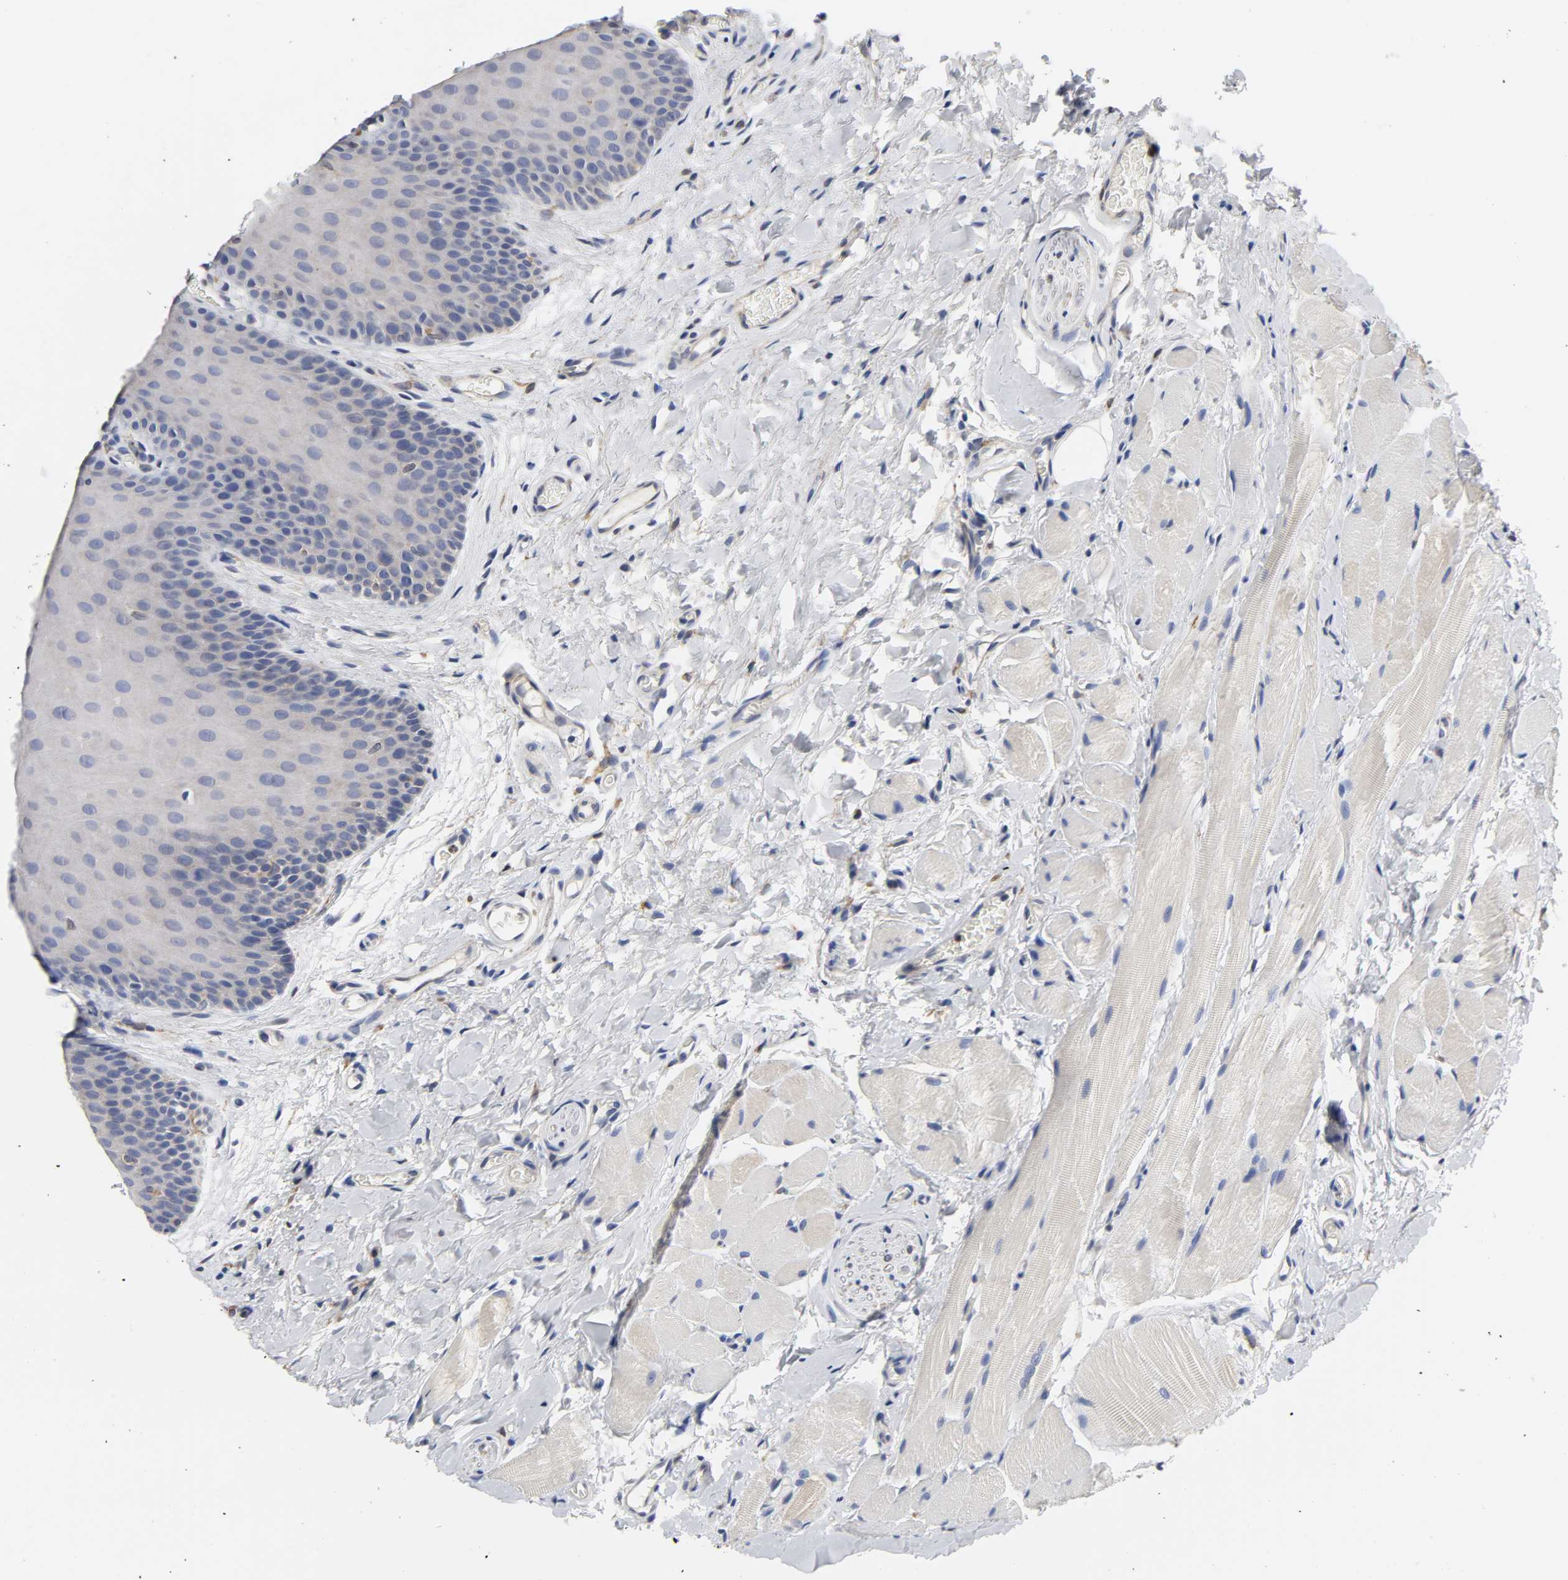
{"staining": {"intensity": "negative", "quantity": "none", "location": "none"}, "tissue": "oral mucosa", "cell_type": "Squamous epithelial cells", "image_type": "normal", "snomed": [{"axis": "morphology", "description": "Normal tissue, NOS"}, {"axis": "topography", "description": "Oral tissue"}], "caption": "Immunohistochemistry (IHC) histopathology image of normal oral mucosa: human oral mucosa stained with DAB (3,3'-diaminobenzidine) exhibits no significant protein staining in squamous epithelial cells. Brightfield microscopy of immunohistochemistry (IHC) stained with DAB (brown) and hematoxylin (blue), captured at high magnification.", "gene": "HCK", "patient": {"sex": "male", "age": 54}}